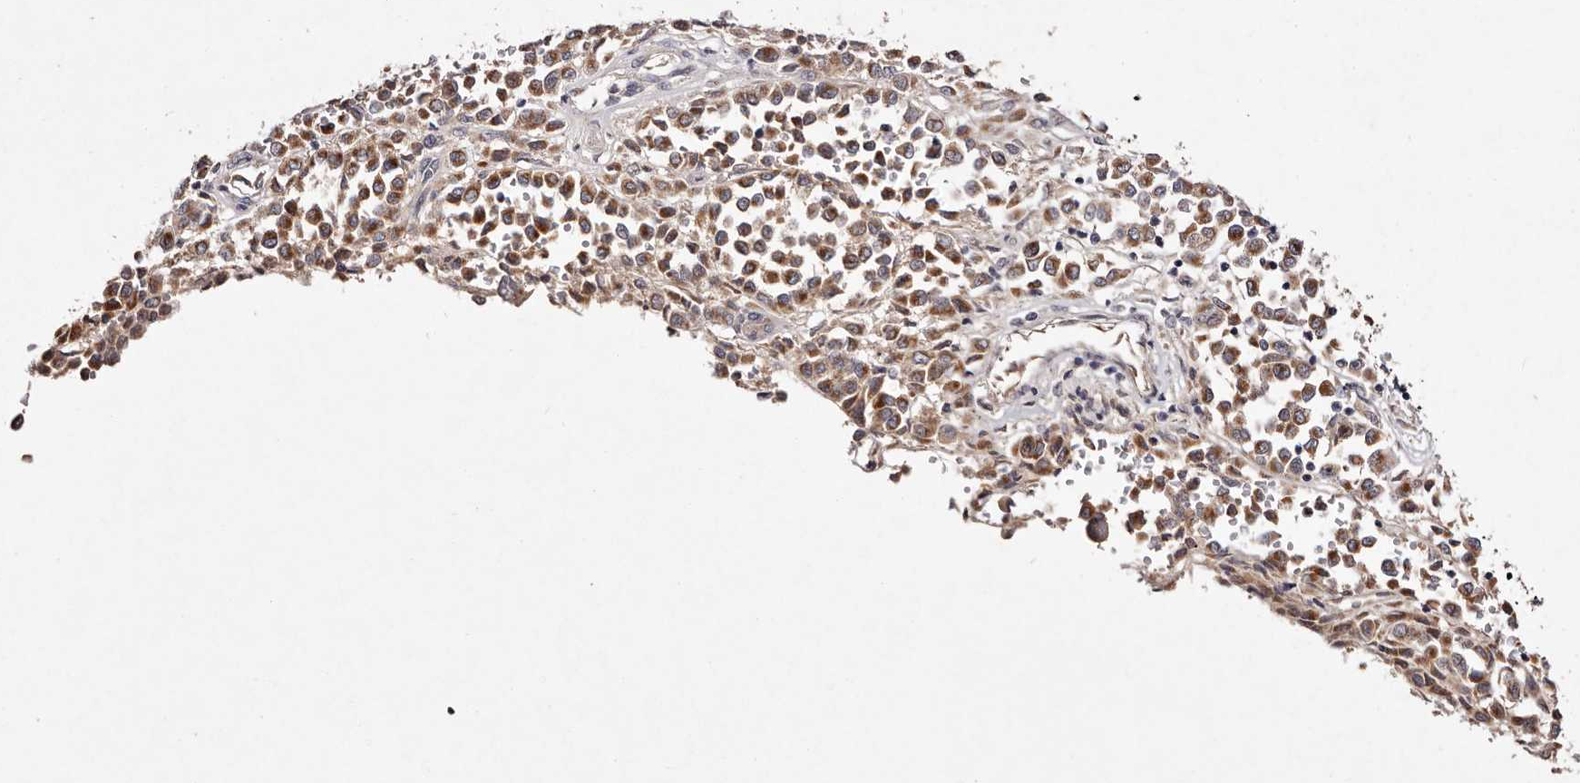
{"staining": {"intensity": "moderate", "quantity": ">75%", "location": "cytoplasmic/membranous"}, "tissue": "melanoma", "cell_type": "Tumor cells", "image_type": "cancer", "snomed": [{"axis": "morphology", "description": "Malignant melanoma, Metastatic site"}, {"axis": "topography", "description": "Pancreas"}], "caption": "Immunohistochemical staining of melanoma exhibits moderate cytoplasmic/membranous protein expression in about >75% of tumor cells.", "gene": "TSC2", "patient": {"sex": "female", "age": 30}}